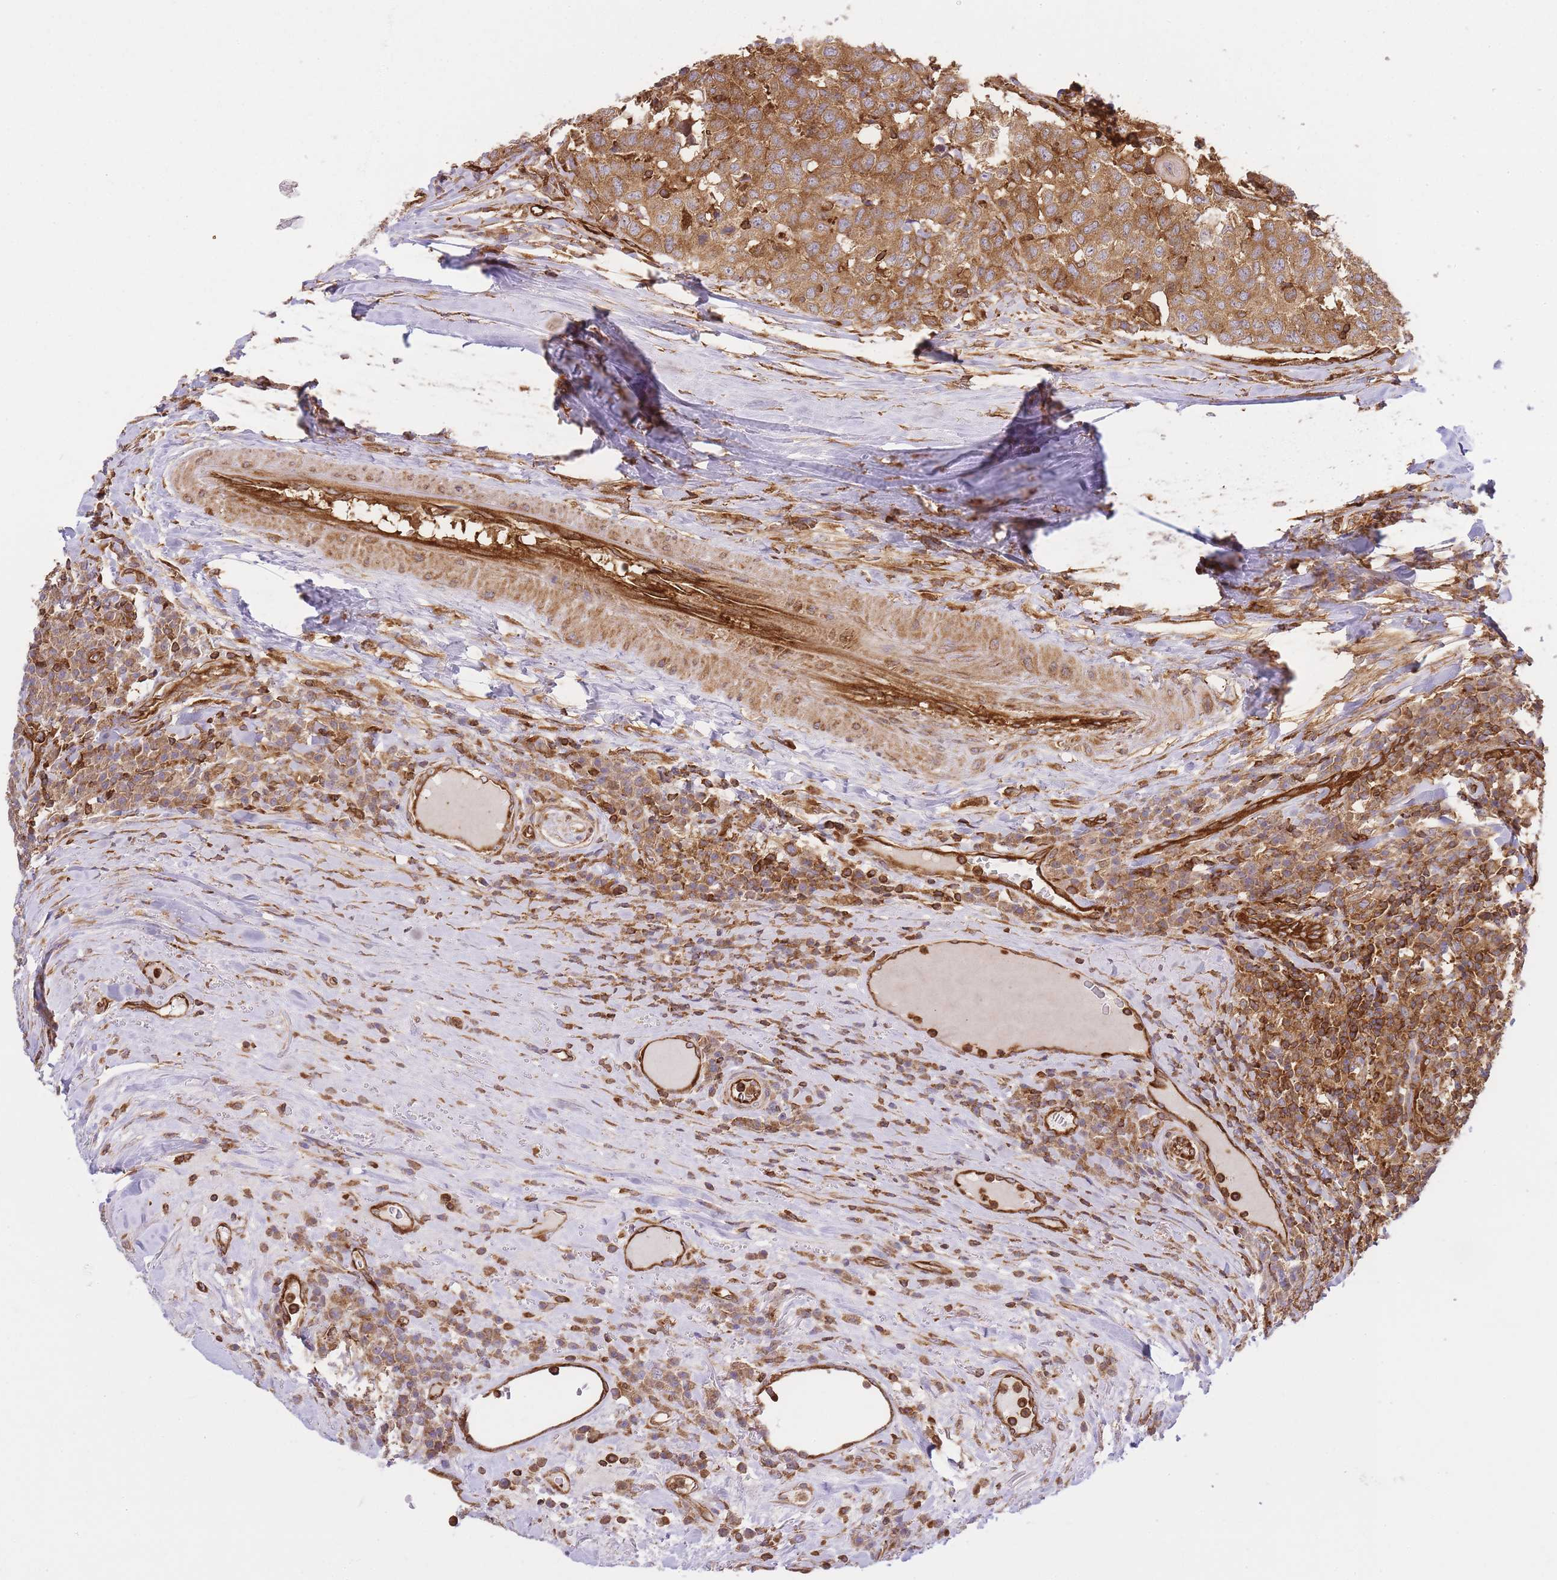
{"staining": {"intensity": "strong", "quantity": ">75%", "location": "cytoplasmic/membranous"}, "tissue": "head and neck cancer", "cell_type": "Tumor cells", "image_type": "cancer", "snomed": [{"axis": "morphology", "description": "Squamous cell carcinoma, NOS"}, {"axis": "topography", "description": "Head-Neck"}], "caption": "Head and neck cancer (squamous cell carcinoma) stained with immunohistochemistry (IHC) exhibits strong cytoplasmic/membranous expression in approximately >75% of tumor cells. (DAB IHC, brown staining for protein, blue staining for nuclei).", "gene": "MSN", "patient": {"sex": "male", "age": 66}}